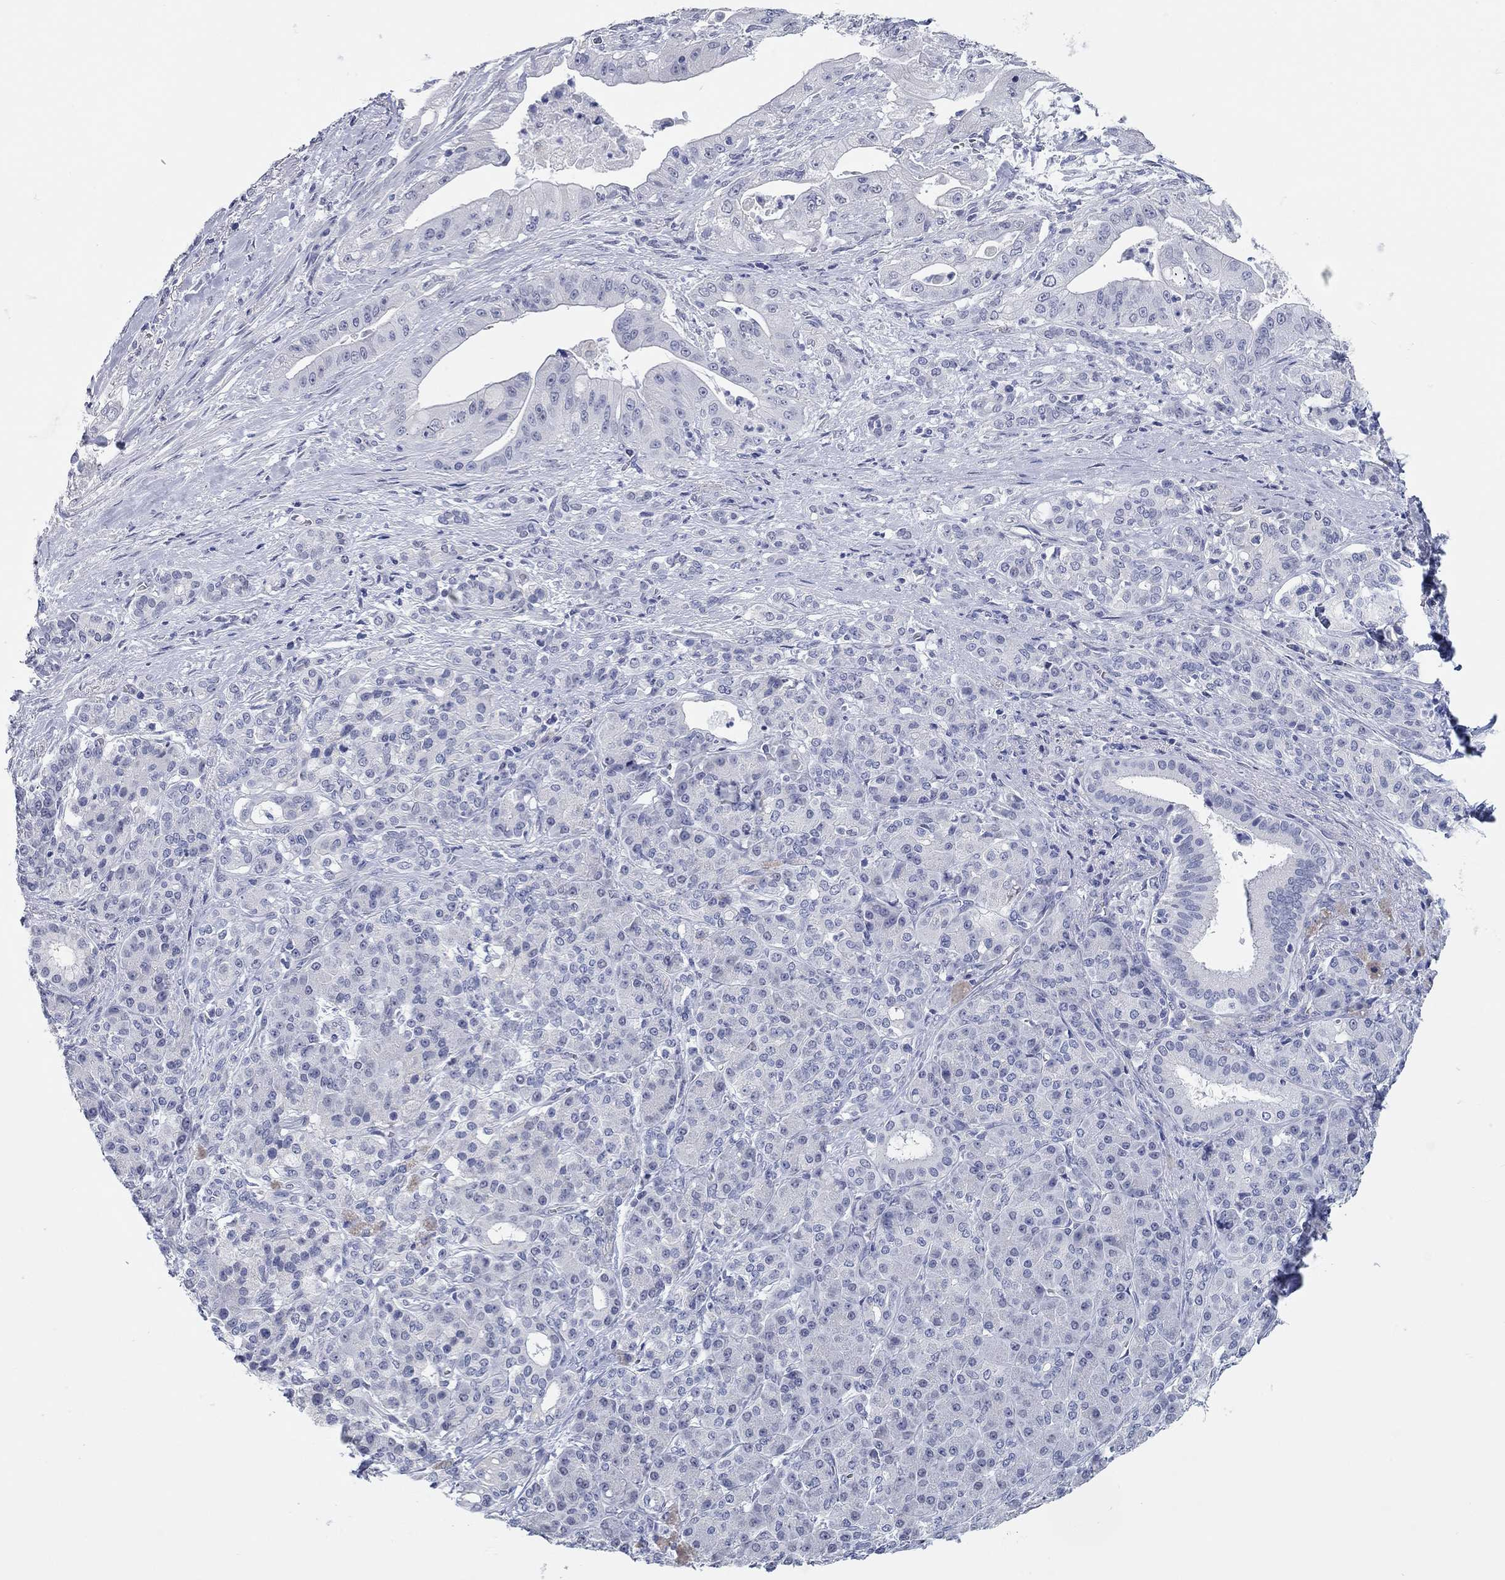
{"staining": {"intensity": "negative", "quantity": "none", "location": "none"}, "tissue": "pancreatic cancer", "cell_type": "Tumor cells", "image_type": "cancer", "snomed": [{"axis": "morphology", "description": "Normal tissue, NOS"}, {"axis": "morphology", "description": "Inflammation, NOS"}, {"axis": "morphology", "description": "Adenocarcinoma, NOS"}, {"axis": "topography", "description": "Pancreas"}], "caption": "High power microscopy histopathology image of an IHC image of adenocarcinoma (pancreatic), revealing no significant positivity in tumor cells.", "gene": "WASF3", "patient": {"sex": "male", "age": 57}}